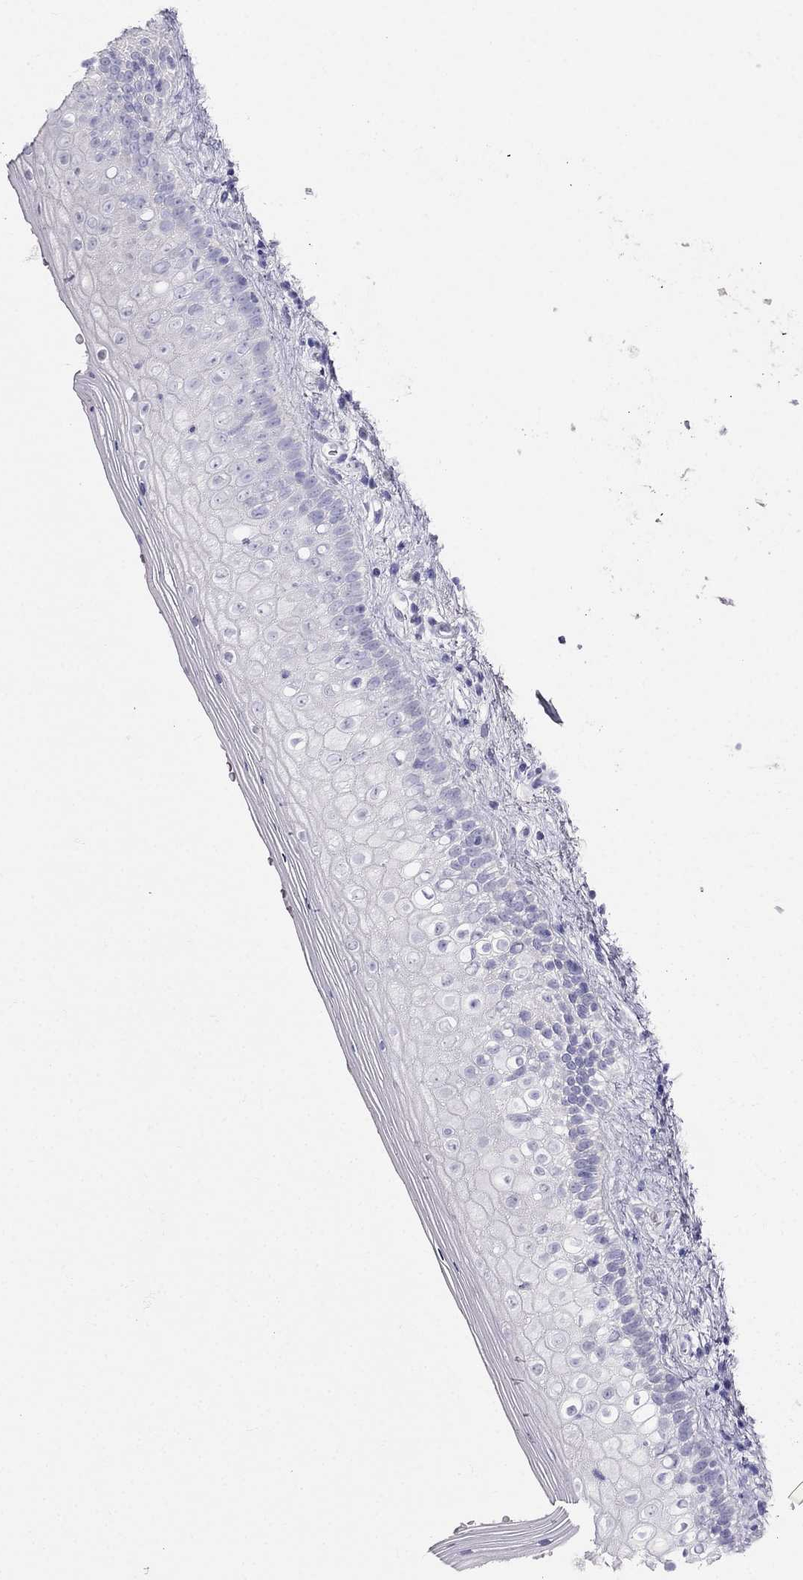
{"staining": {"intensity": "negative", "quantity": "none", "location": "none"}, "tissue": "vagina", "cell_type": "Squamous epithelial cells", "image_type": "normal", "snomed": [{"axis": "morphology", "description": "Normal tissue, NOS"}, {"axis": "topography", "description": "Vagina"}], "caption": "Immunohistochemistry (IHC) of benign vagina shows no expression in squamous epithelial cells. (DAB (3,3'-diaminobenzidine) immunohistochemistry (IHC) with hematoxylin counter stain).", "gene": "RFLNA", "patient": {"sex": "female", "age": 47}}